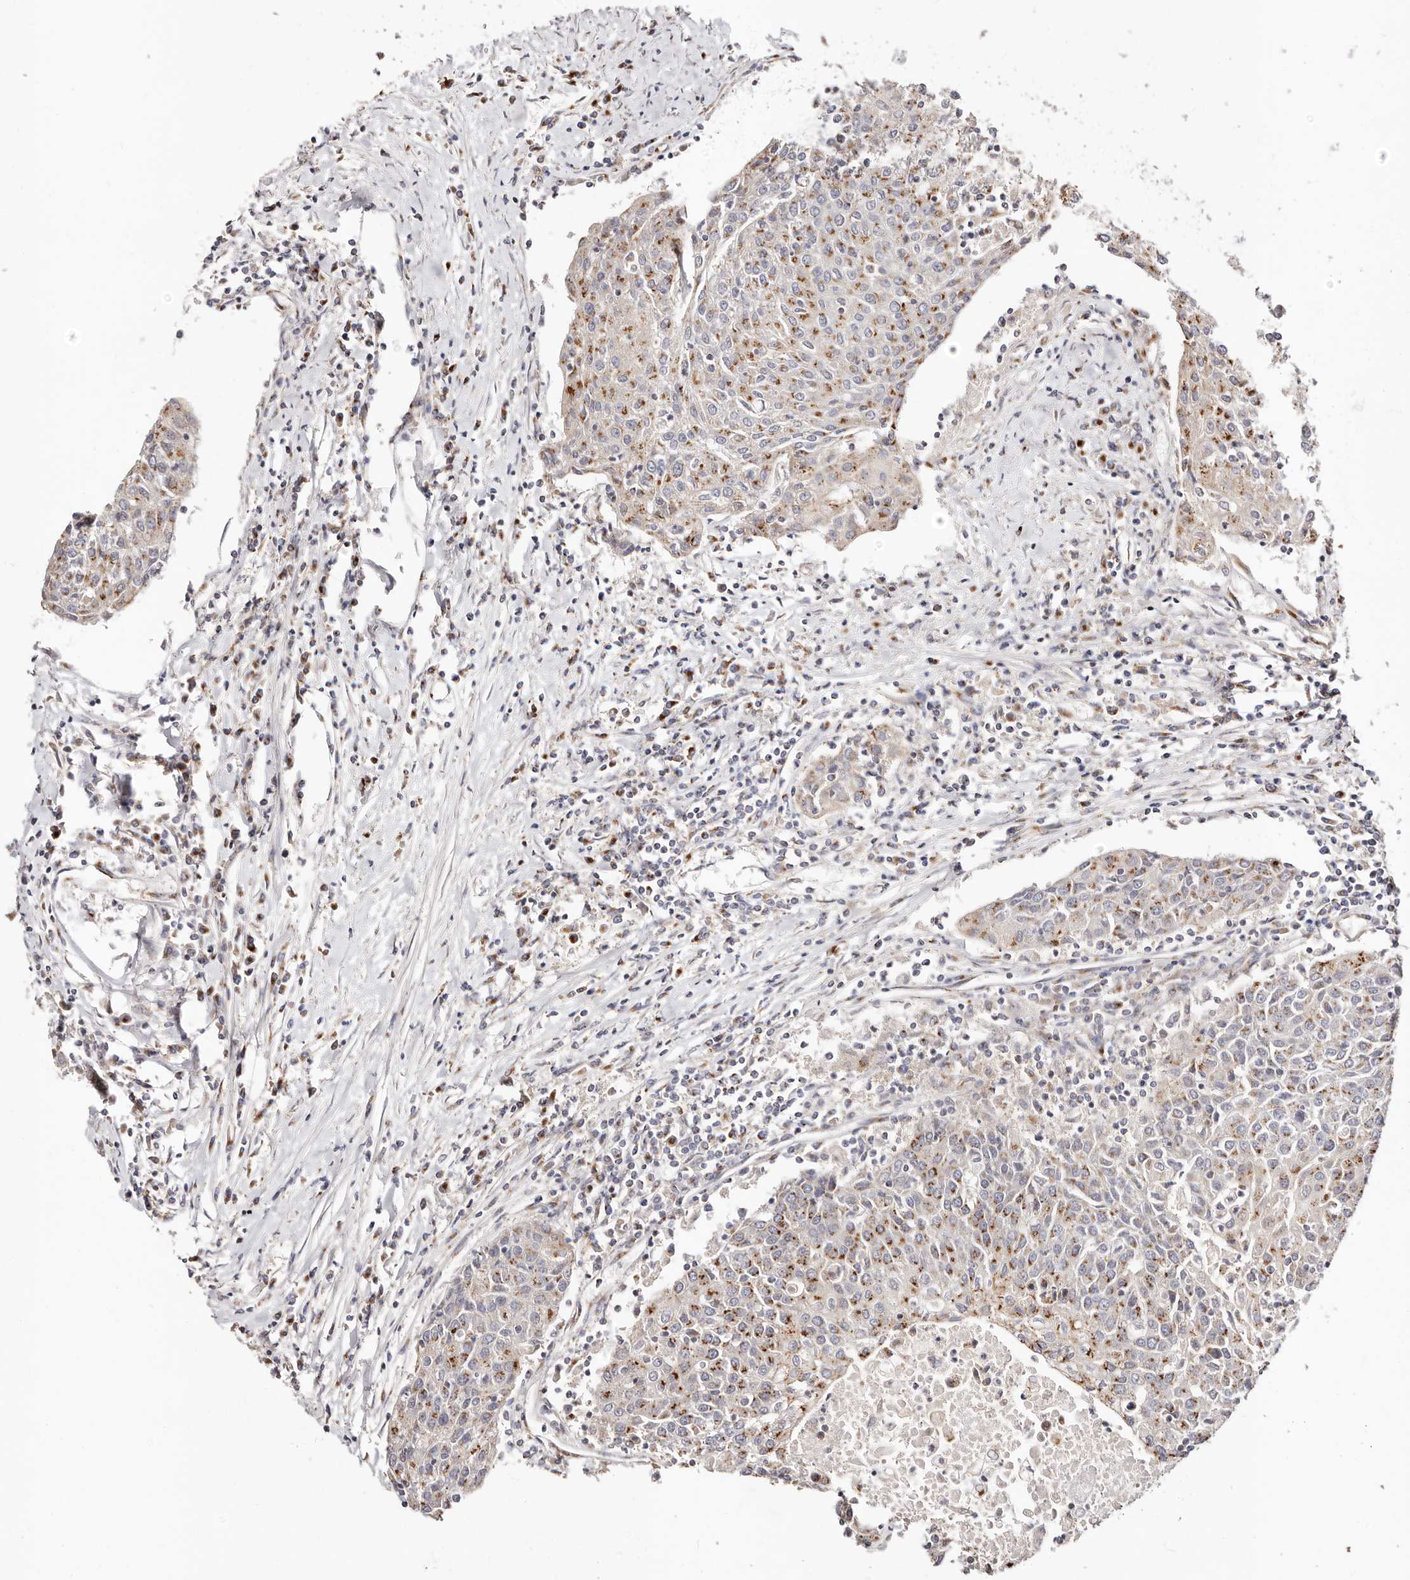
{"staining": {"intensity": "moderate", "quantity": ">75%", "location": "cytoplasmic/membranous"}, "tissue": "urothelial cancer", "cell_type": "Tumor cells", "image_type": "cancer", "snomed": [{"axis": "morphology", "description": "Urothelial carcinoma, High grade"}, {"axis": "topography", "description": "Urinary bladder"}], "caption": "This micrograph shows urothelial cancer stained with IHC to label a protein in brown. The cytoplasmic/membranous of tumor cells show moderate positivity for the protein. Nuclei are counter-stained blue.", "gene": "MAPK6", "patient": {"sex": "female", "age": 85}}